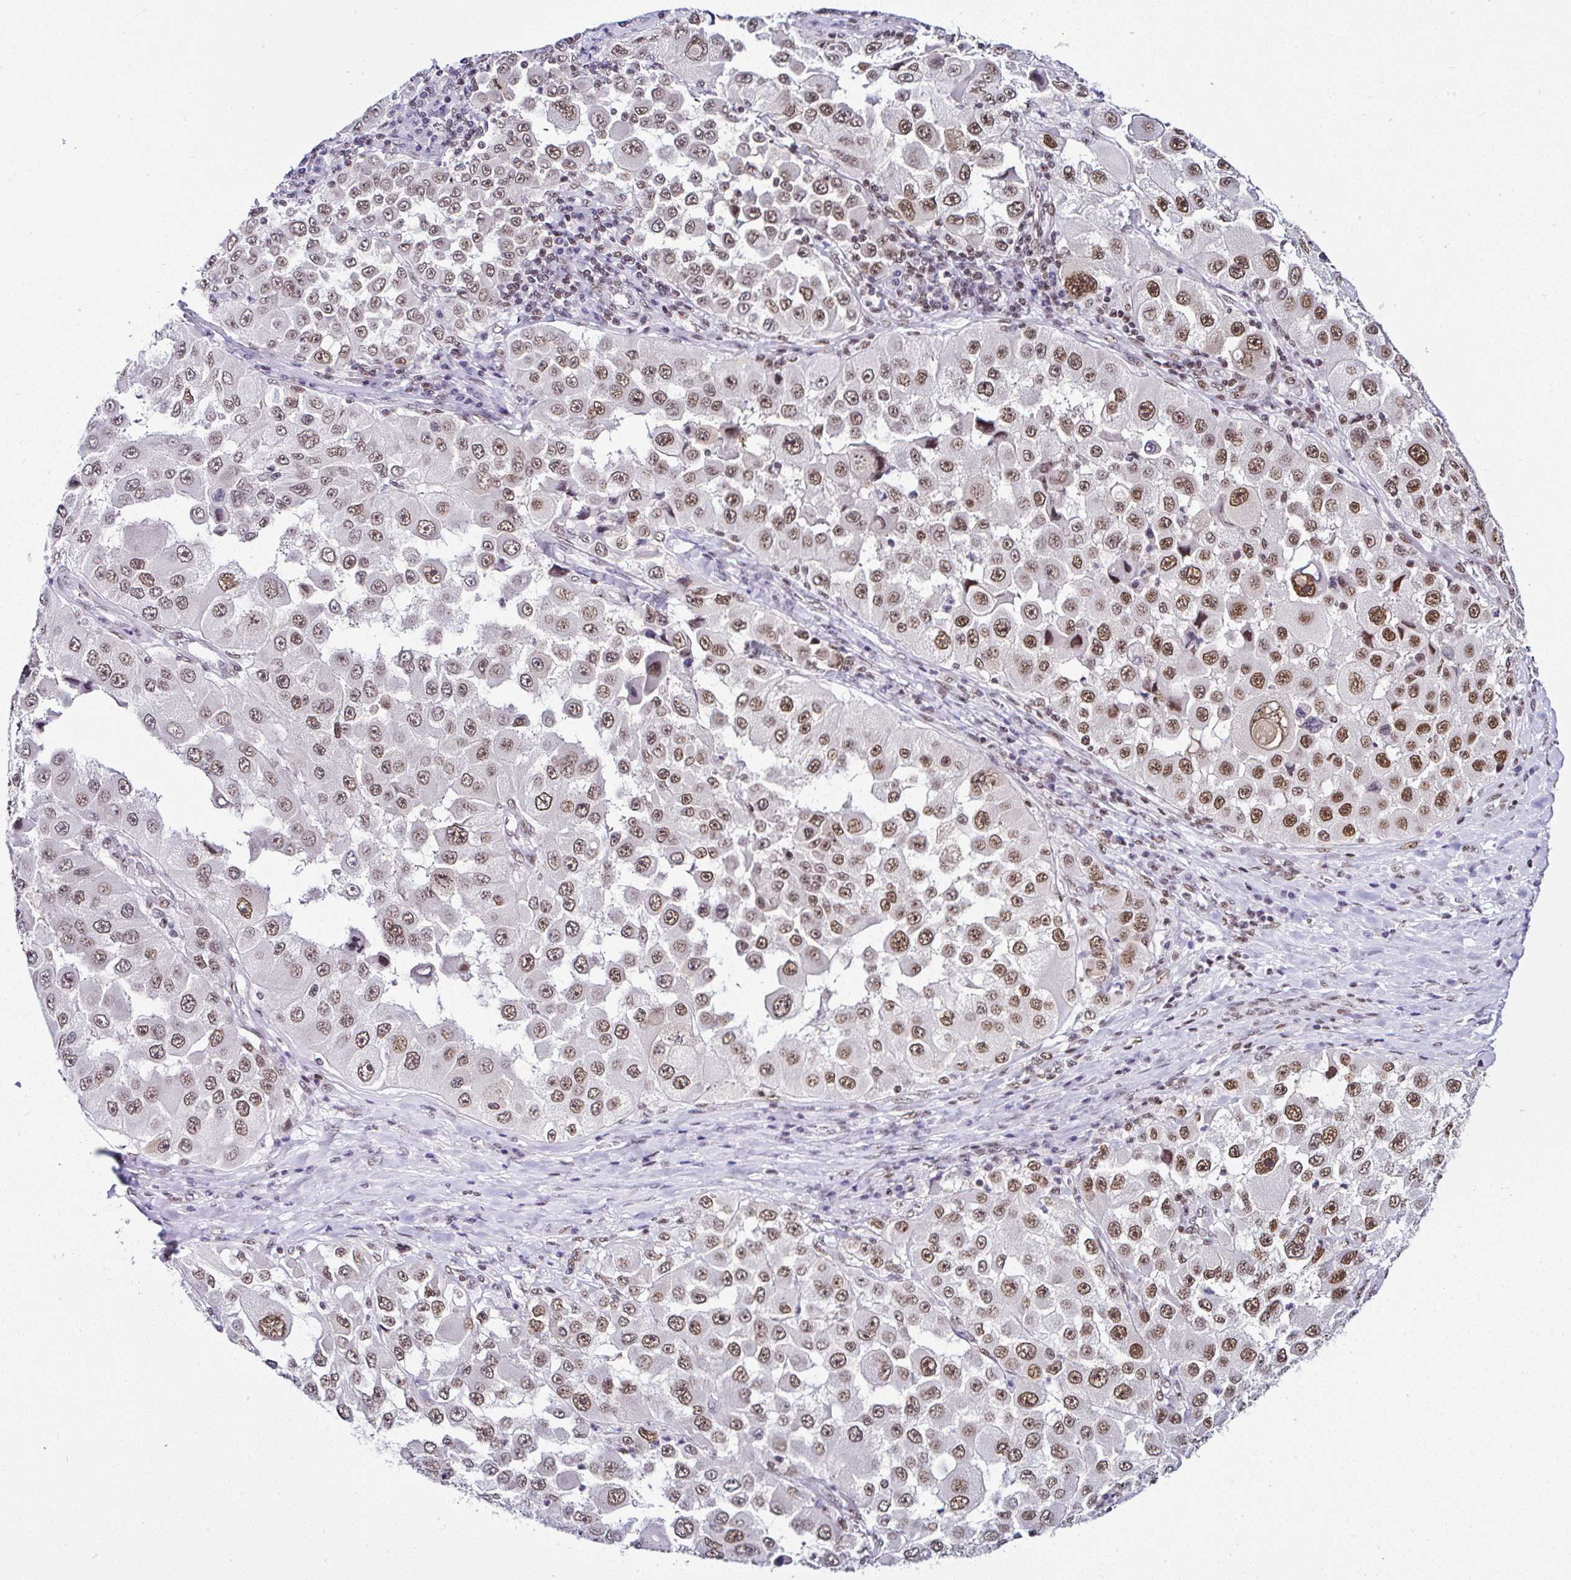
{"staining": {"intensity": "moderate", "quantity": "25%-75%", "location": "nuclear"}, "tissue": "melanoma", "cell_type": "Tumor cells", "image_type": "cancer", "snomed": [{"axis": "morphology", "description": "Malignant melanoma, Metastatic site"}, {"axis": "topography", "description": "Lymph node"}], "caption": "Malignant melanoma (metastatic site) stained with immunohistochemistry (IHC) exhibits moderate nuclear expression in about 25%-75% of tumor cells. The staining is performed using DAB (3,3'-diaminobenzidine) brown chromogen to label protein expression. The nuclei are counter-stained blue using hematoxylin.", "gene": "DR1", "patient": {"sex": "male", "age": 62}}